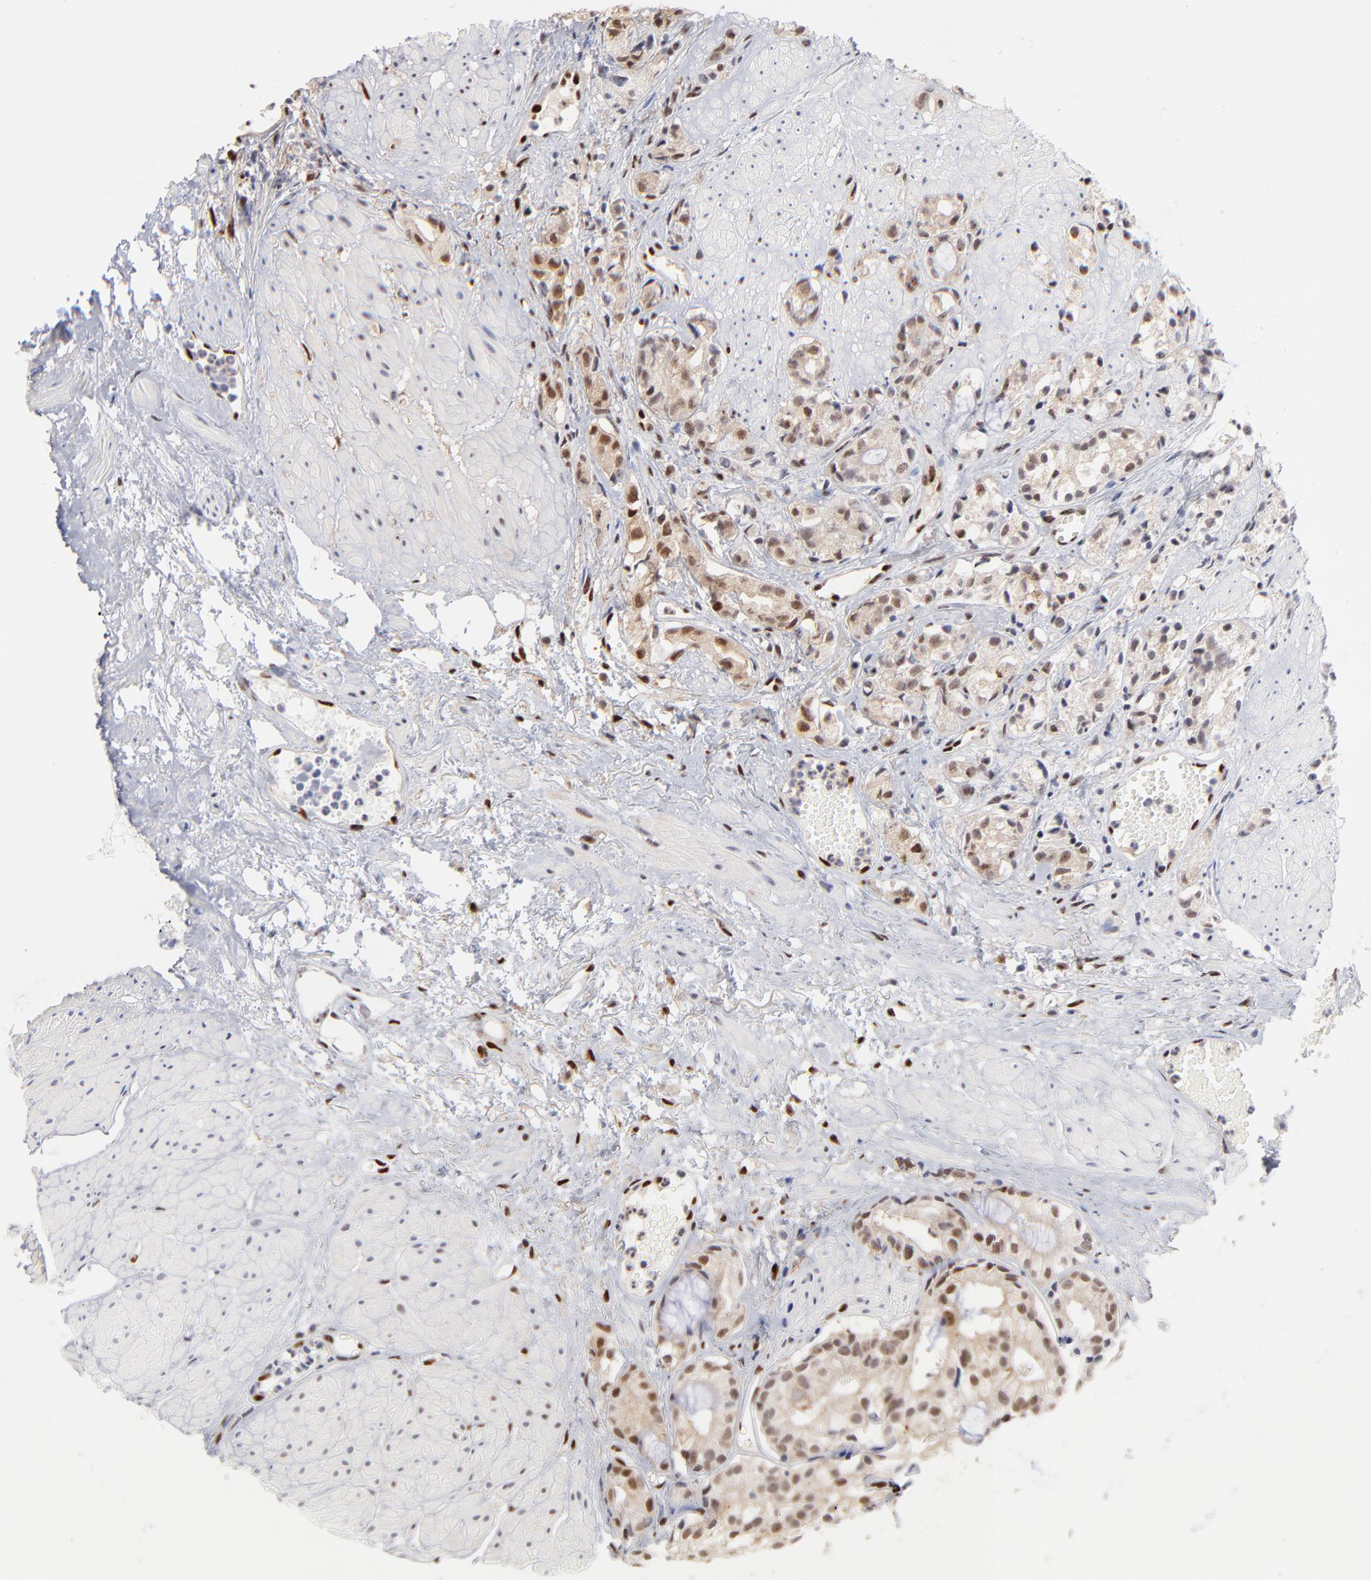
{"staining": {"intensity": "moderate", "quantity": "25%-75%", "location": "cytoplasmic/membranous"}, "tissue": "prostate cancer", "cell_type": "Tumor cells", "image_type": "cancer", "snomed": [{"axis": "morphology", "description": "Adenocarcinoma, High grade"}, {"axis": "topography", "description": "Prostate"}], "caption": "Protein analysis of prostate cancer (high-grade adenocarcinoma) tissue shows moderate cytoplasmic/membranous expression in approximately 25%-75% of tumor cells.", "gene": "STAT3", "patient": {"sex": "male", "age": 85}}